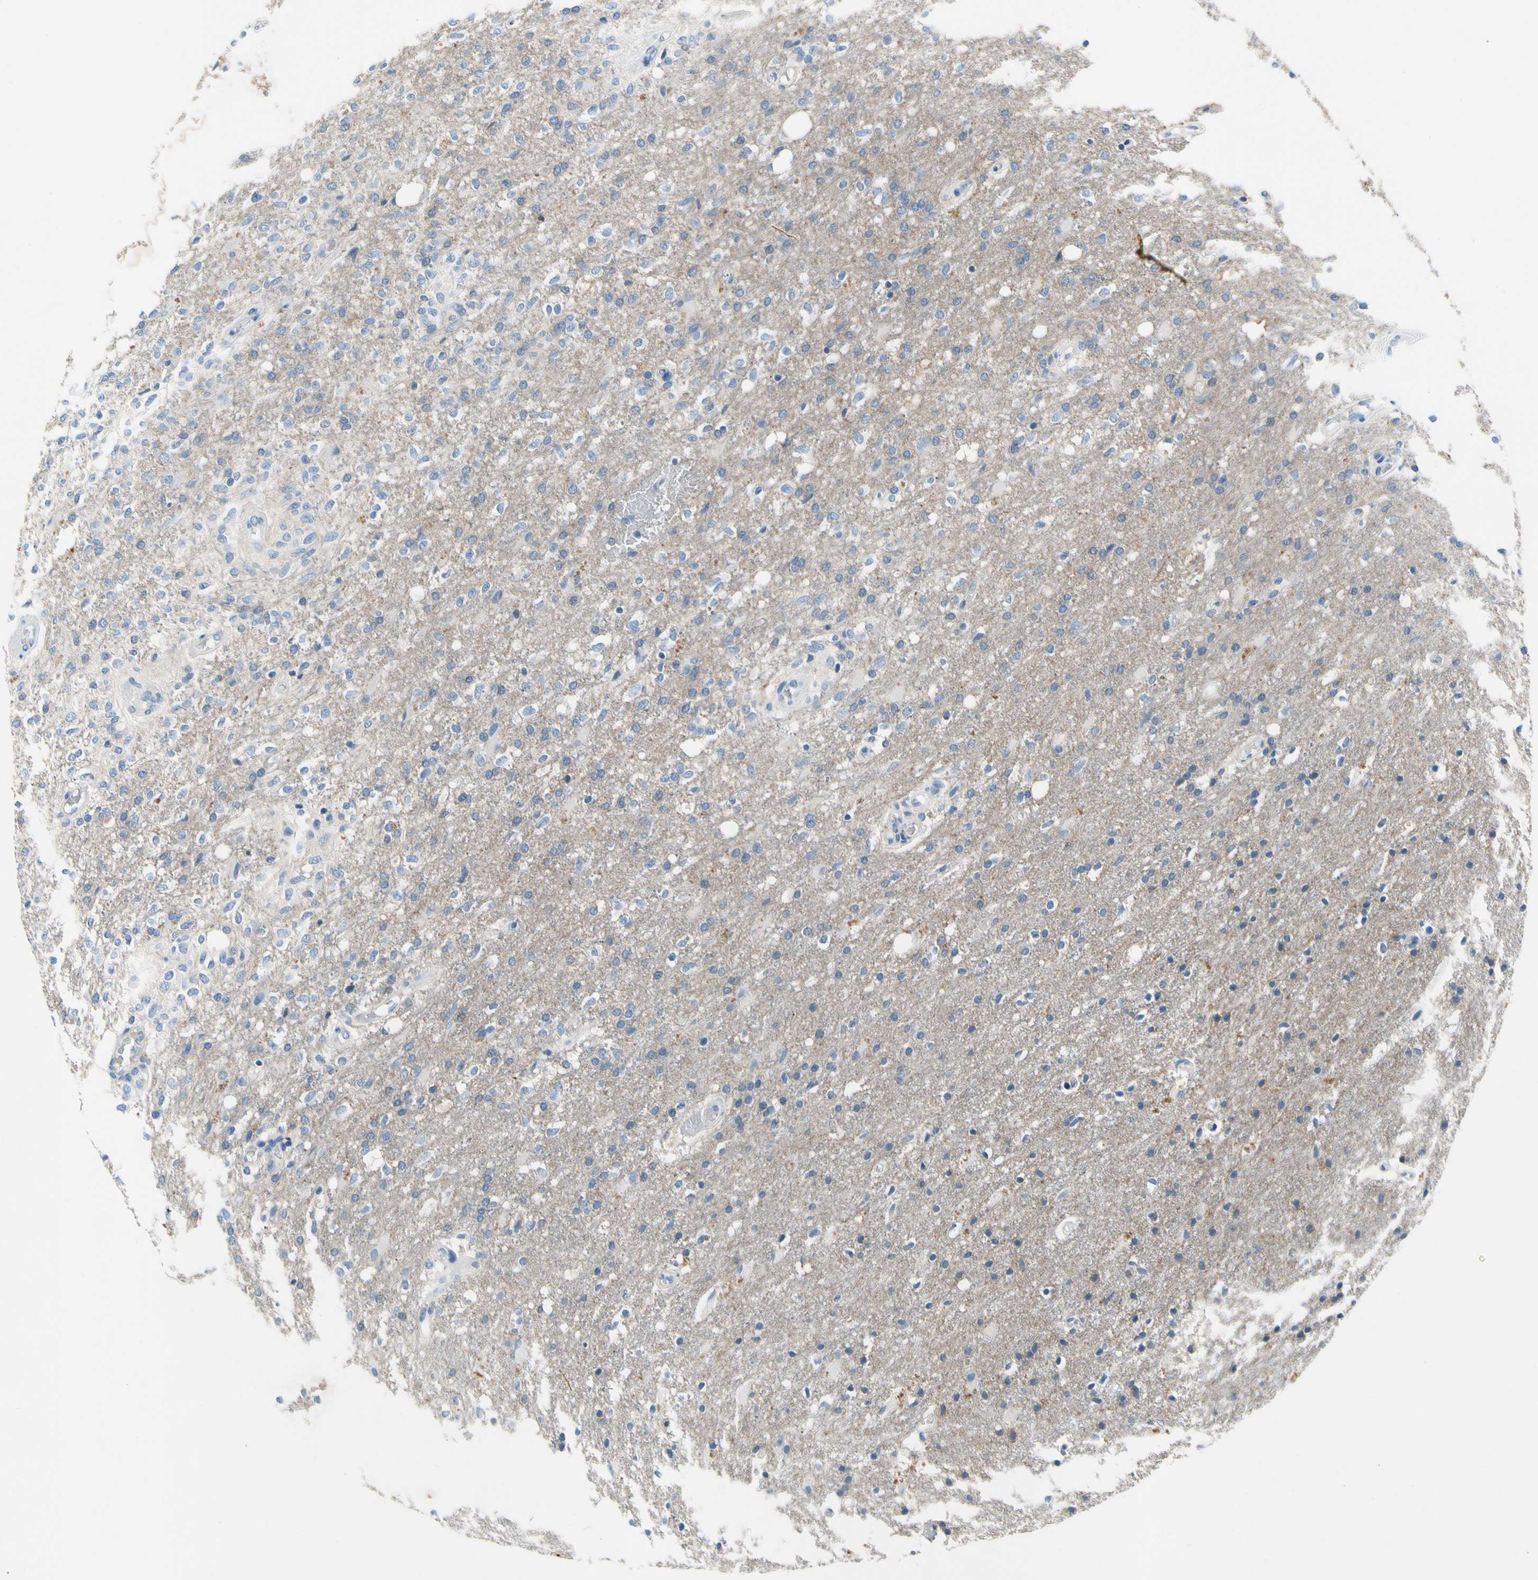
{"staining": {"intensity": "weak", "quantity": "<25%", "location": "cytoplasmic/membranous"}, "tissue": "glioma", "cell_type": "Tumor cells", "image_type": "cancer", "snomed": [{"axis": "morphology", "description": "Normal tissue, NOS"}, {"axis": "morphology", "description": "Glioma, malignant, High grade"}, {"axis": "topography", "description": "Cerebral cortex"}], "caption": "Tumor cells are negative for protein expression in human malignant high-grade glioma.", "gene": "CA14", "patient": {"sex": "male", "age": 77}}